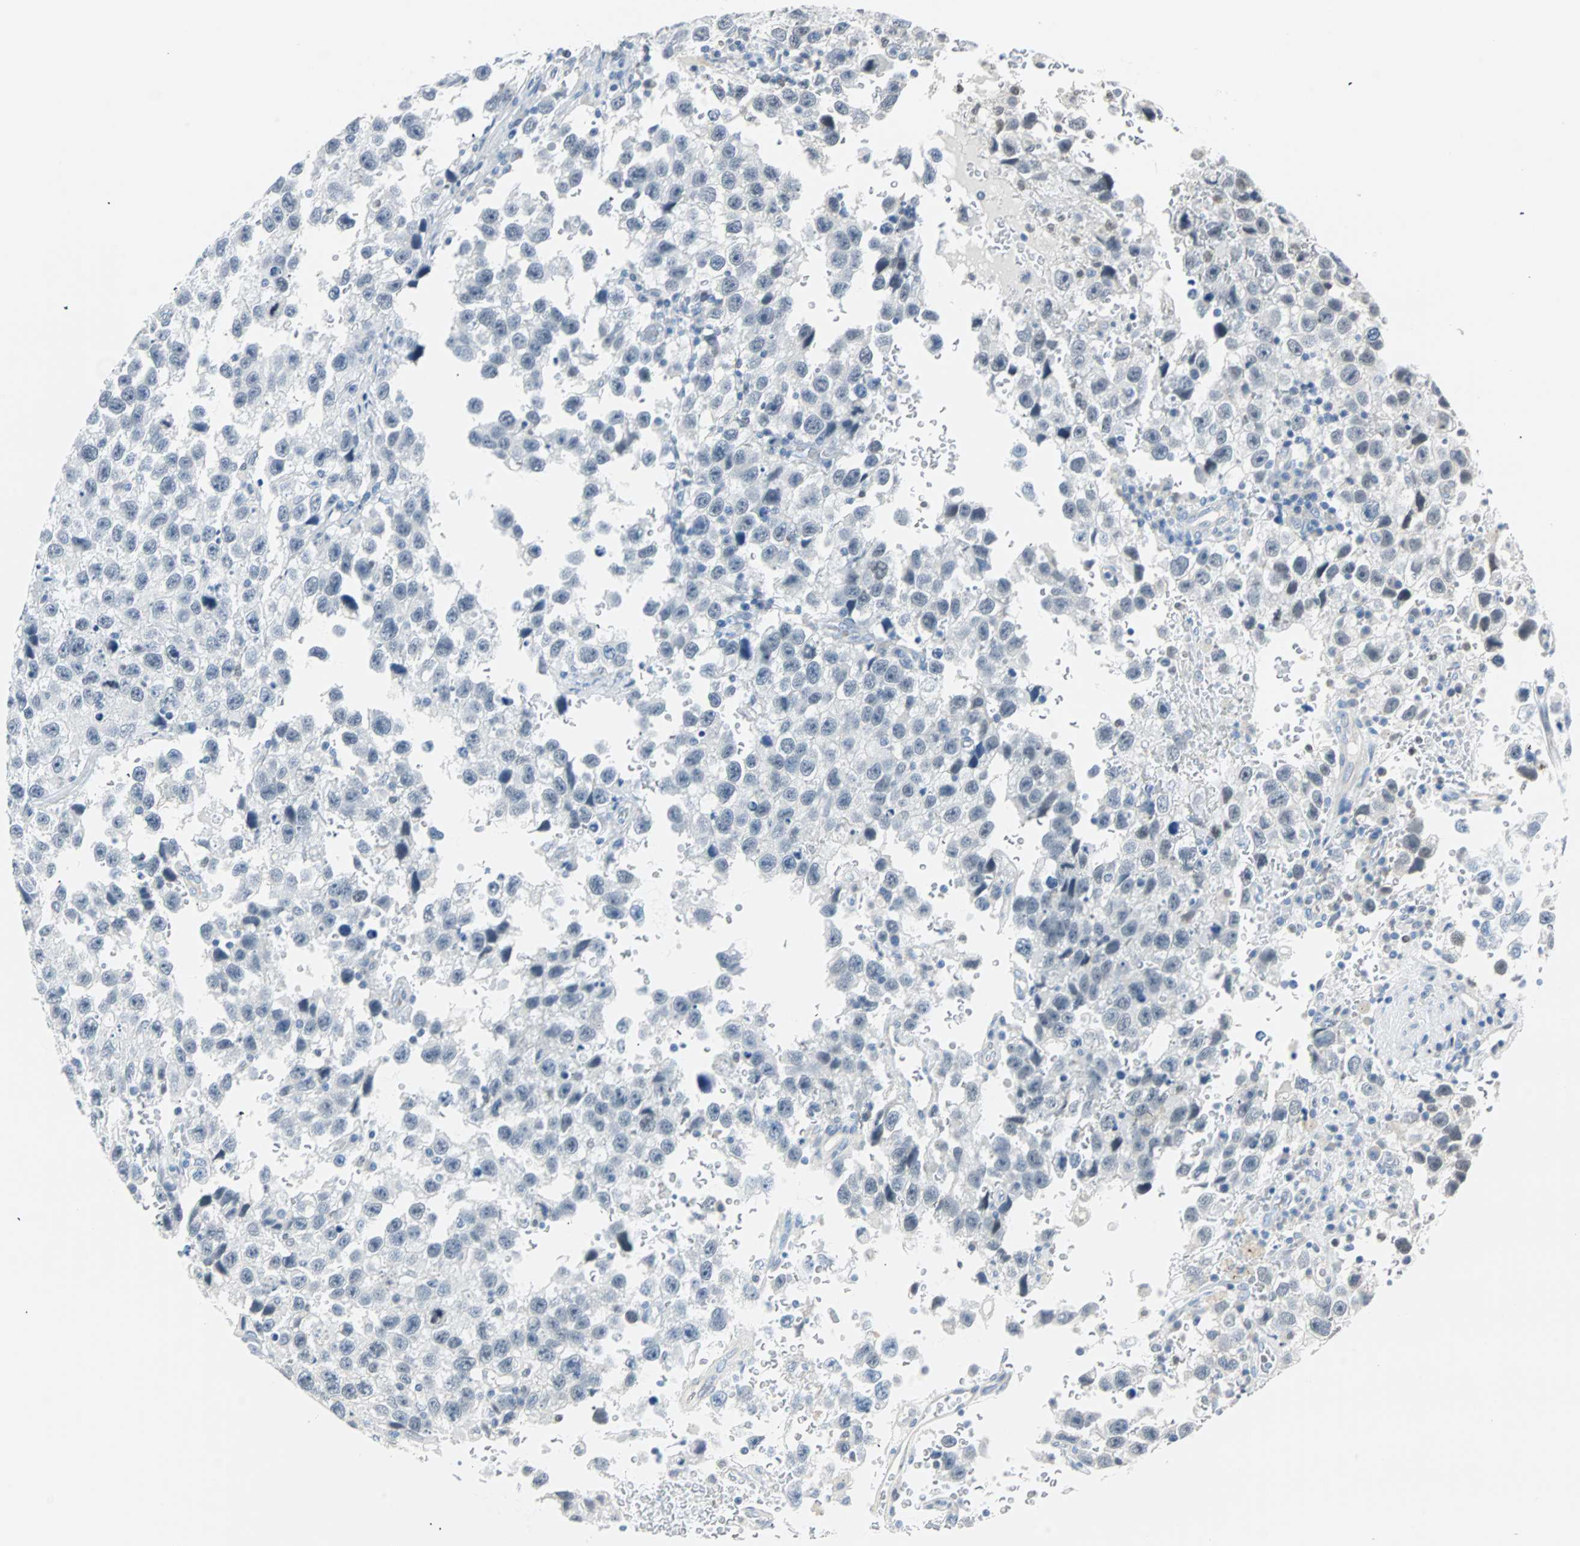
{"staining": {"intensity": "negative", "quantity": "none", "location": "none"}, "tissue": "testis cancer", "cell_type": "Tumor cells", "image_type": "cancer", "snomed": [{"axis": "morphology", "description": "Seminoma, NOS"}, {"axis": "topography", "description": "Testis"}], "caption": "Tumor cells are negative for protein expression in human testis cancer.", "gene": "MLLT10", "patient": {"sex": "male", "age": 33}}